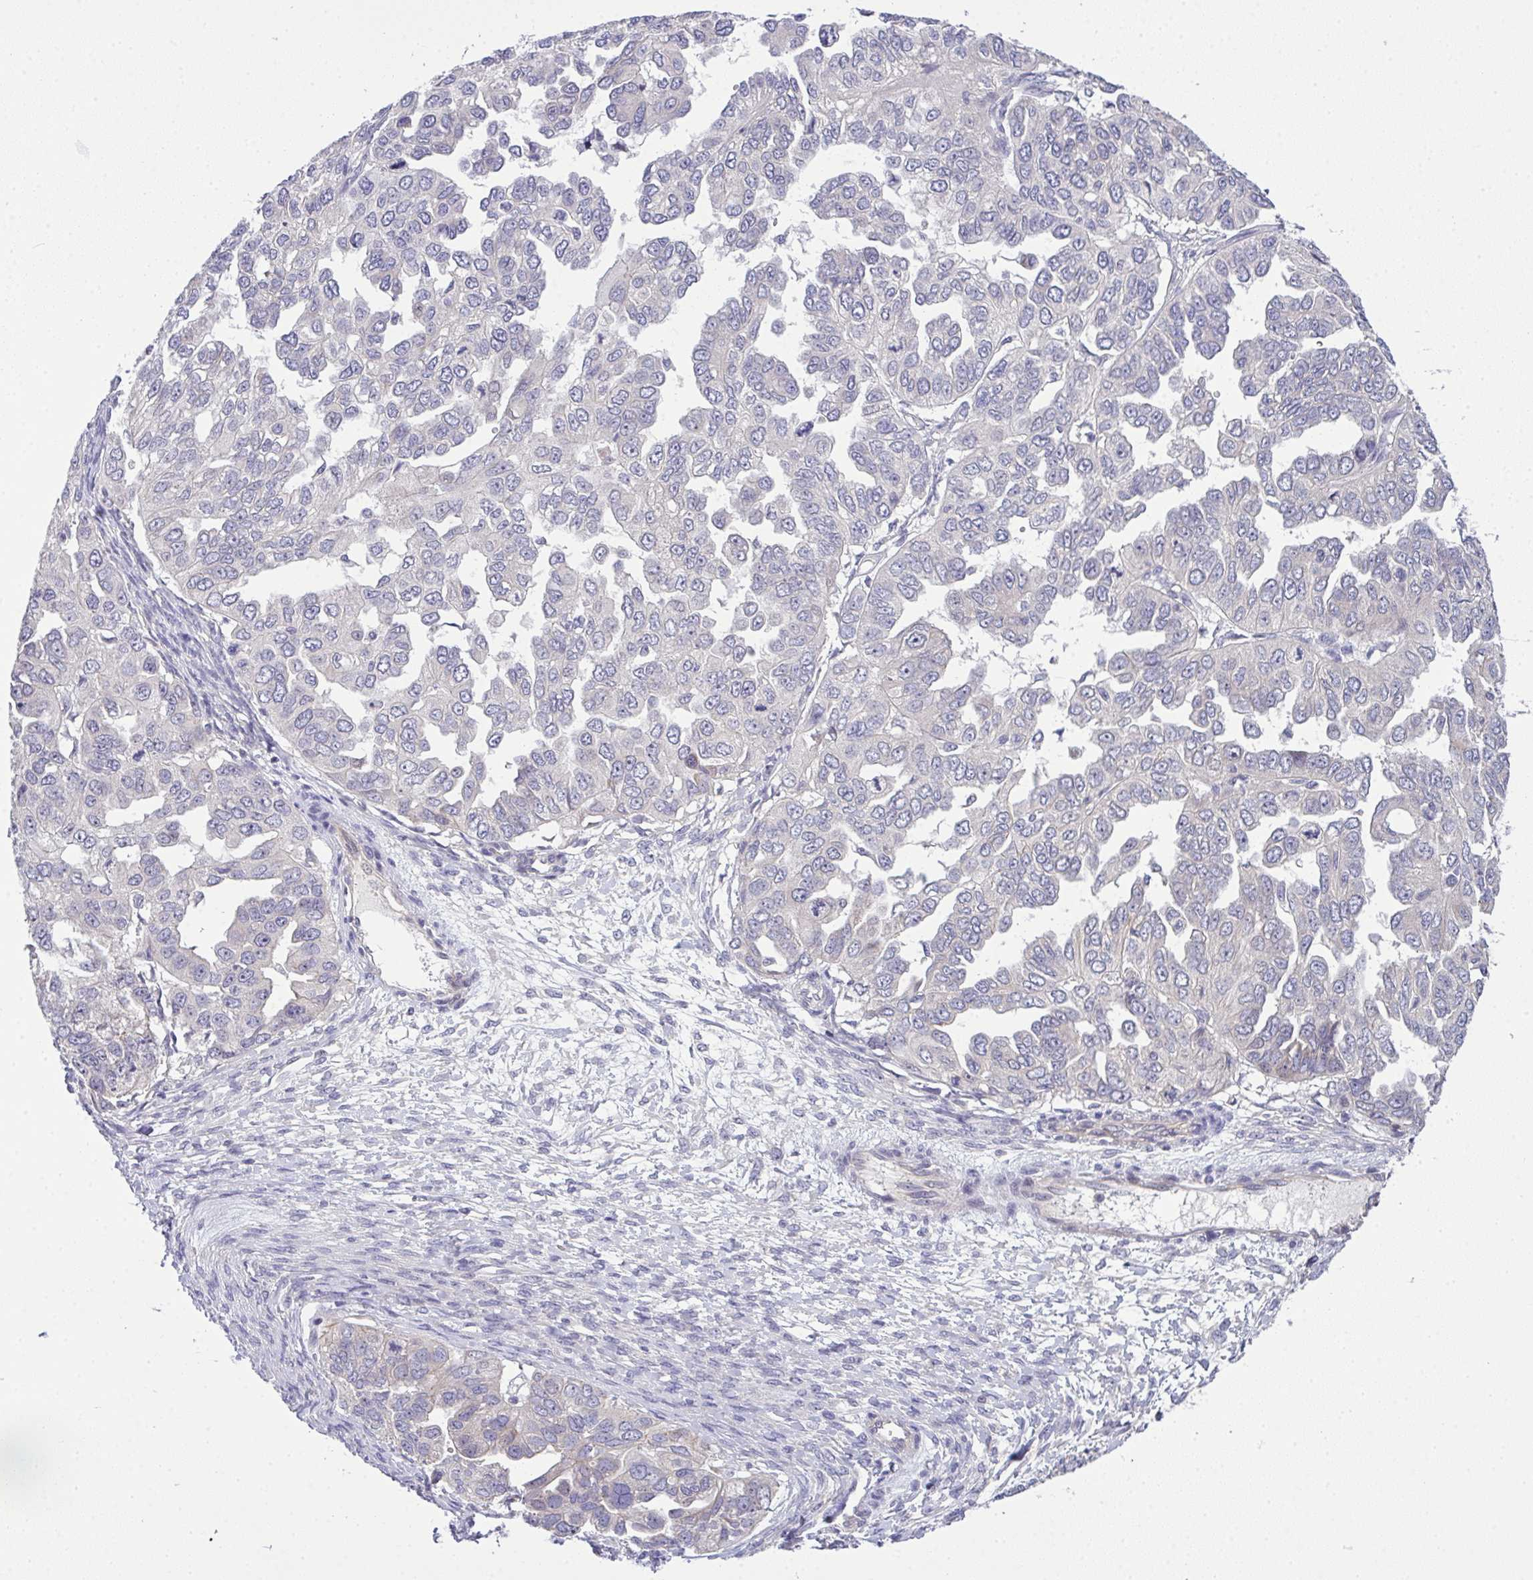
{"staining": {"intensity": "negative", "quantity": "none", "location": "none"}, "tissue": "ovarian cancer", "cell_type": "Tumor cells", "image_type": "cancer", "snomed": [{"axis": "morphology", "description": "Cystadenocarcinoma, serous, NOS"}, {"axis": "topography", "description": "Ovary"}], "caption": "Tumor cells are negative for brown protein staining in ovarian serous cystadenocarcinoma.", "gene": "NT5C1A", "patient": {"sex": "female", "age": 53}}